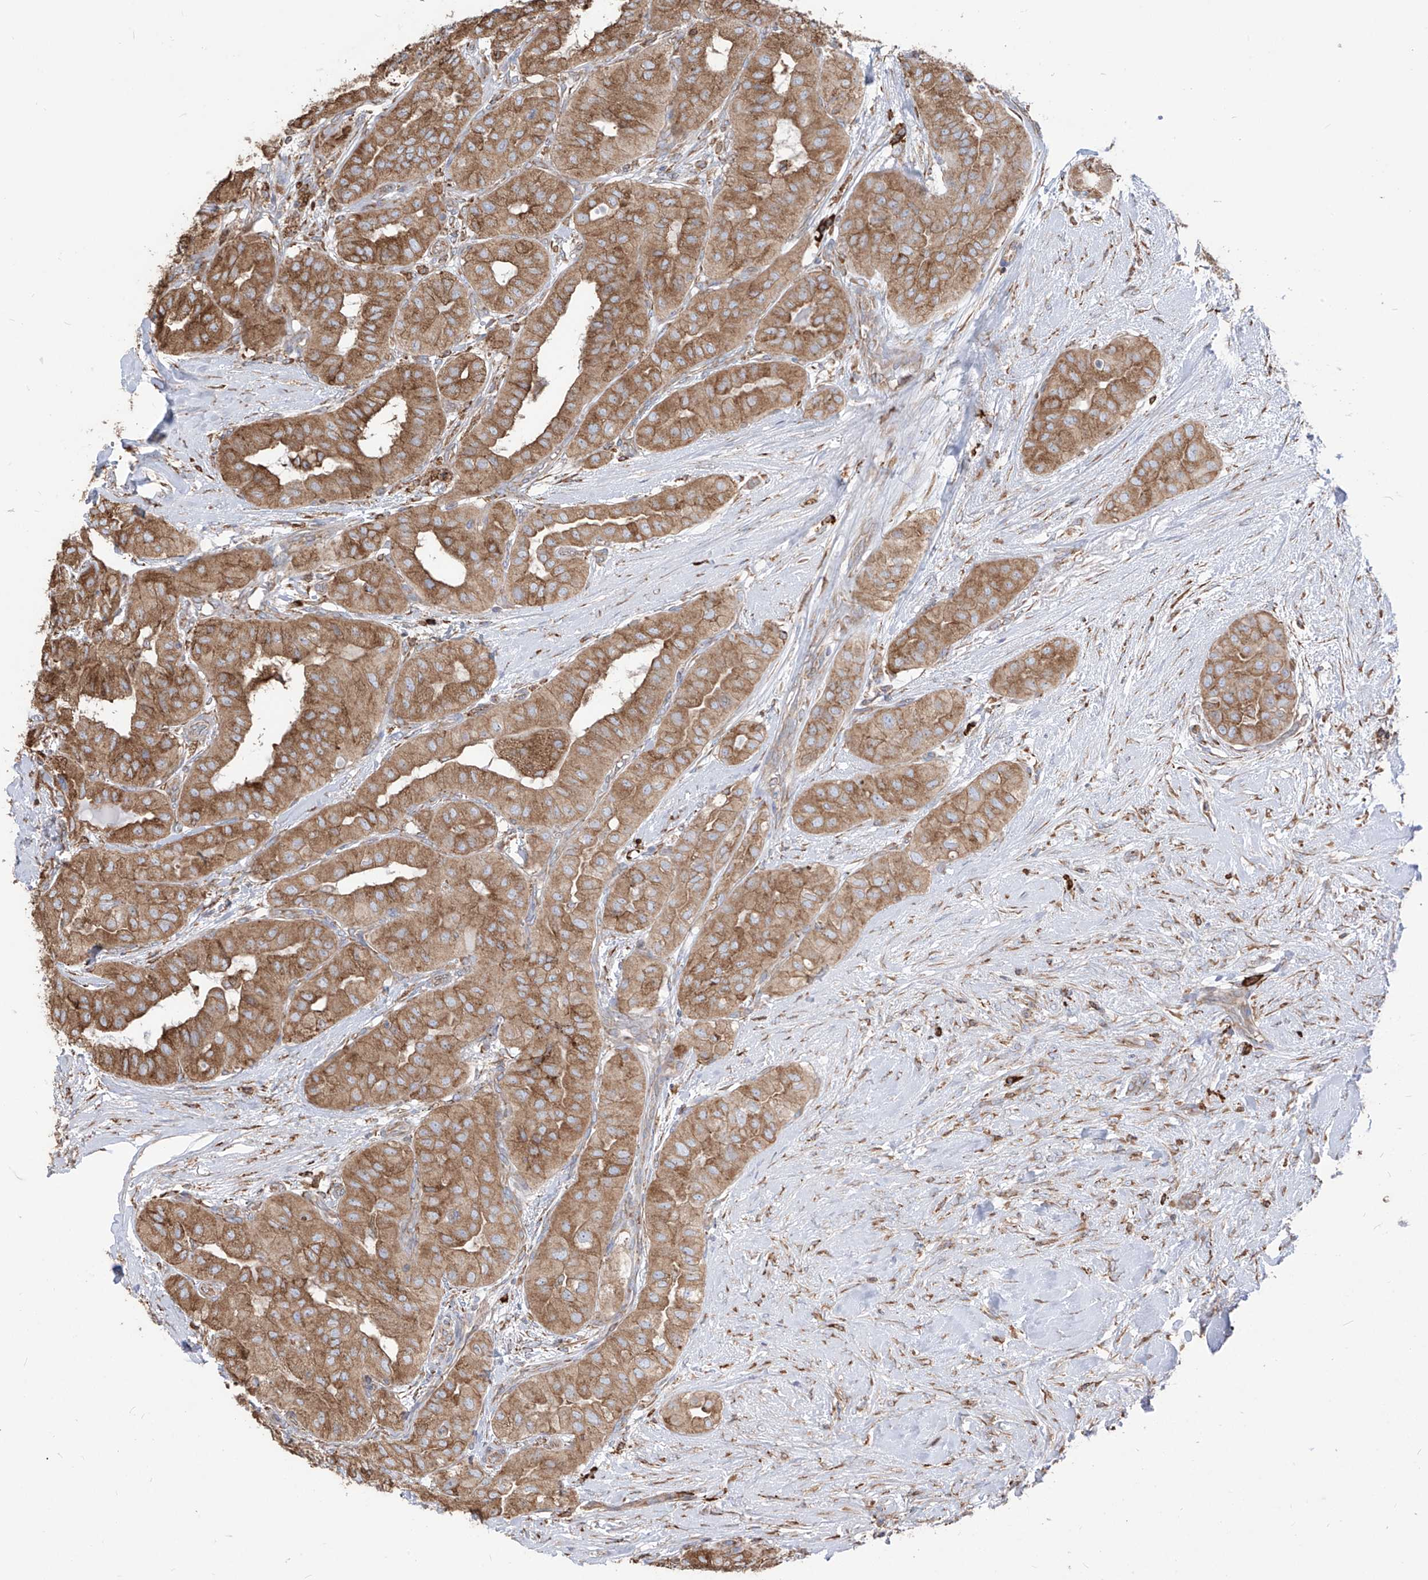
{"staining": {"intensity": "moderate", "quantity": ">75%", "location": "cytoplasmic/membranous"}, "tissue": "thyroid cancer", "cell_type": "Tumor cells", "image_type": "cancer", "snomed": [{"axis": "morphology", "description": "Papillary adenocarcinoma, NOS"}, {"axis": "topography", "description": "Thyroid gland"}], "caption": "Moderate cytoplasmic/membranous protein expression is appreciated in approximately >75% of tumor cells in thyroid cancer.", "gene": "PDIA6", "patient": {"sex": "female", "age": 59}}